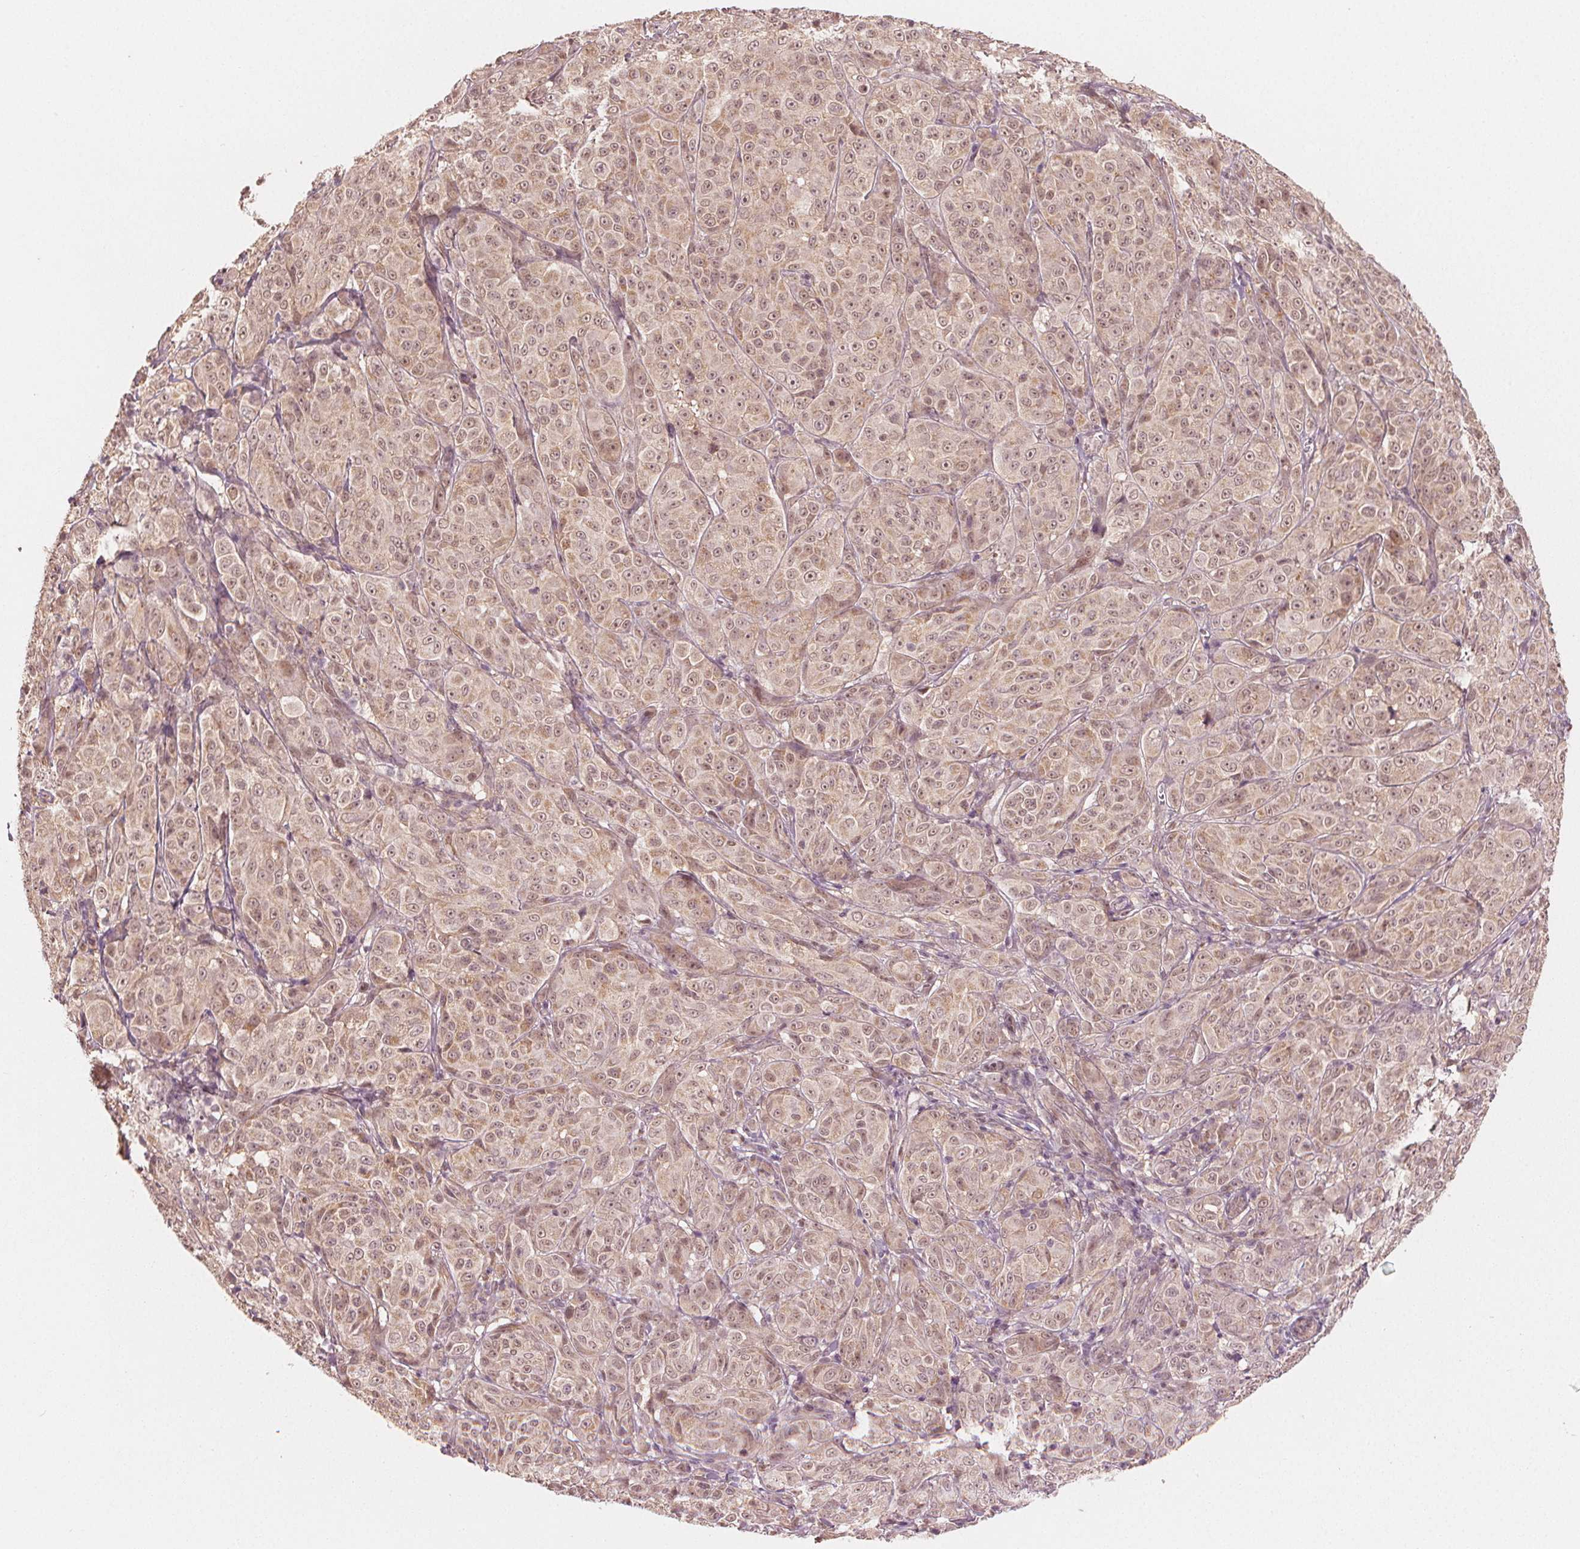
{"staining": {"intensity": "weak", "quantity": ">75%", "location": "nuclear"}, "tissue": "melanoma", "cell_type": "Tumor cells", "image_type": "cancer", "snomed": [{"axis": "morphology", "description": "Malignant melanoma, NOS"}, {"axis": "topography", "description": "Skin"}], "caption": "A low amount of weak nuclear staining is identified in approximately >75% of tumor cells in malignant melanoma tissue.", "gene": "CLBA1", "patient": {"sex": "male", "age": 89}}